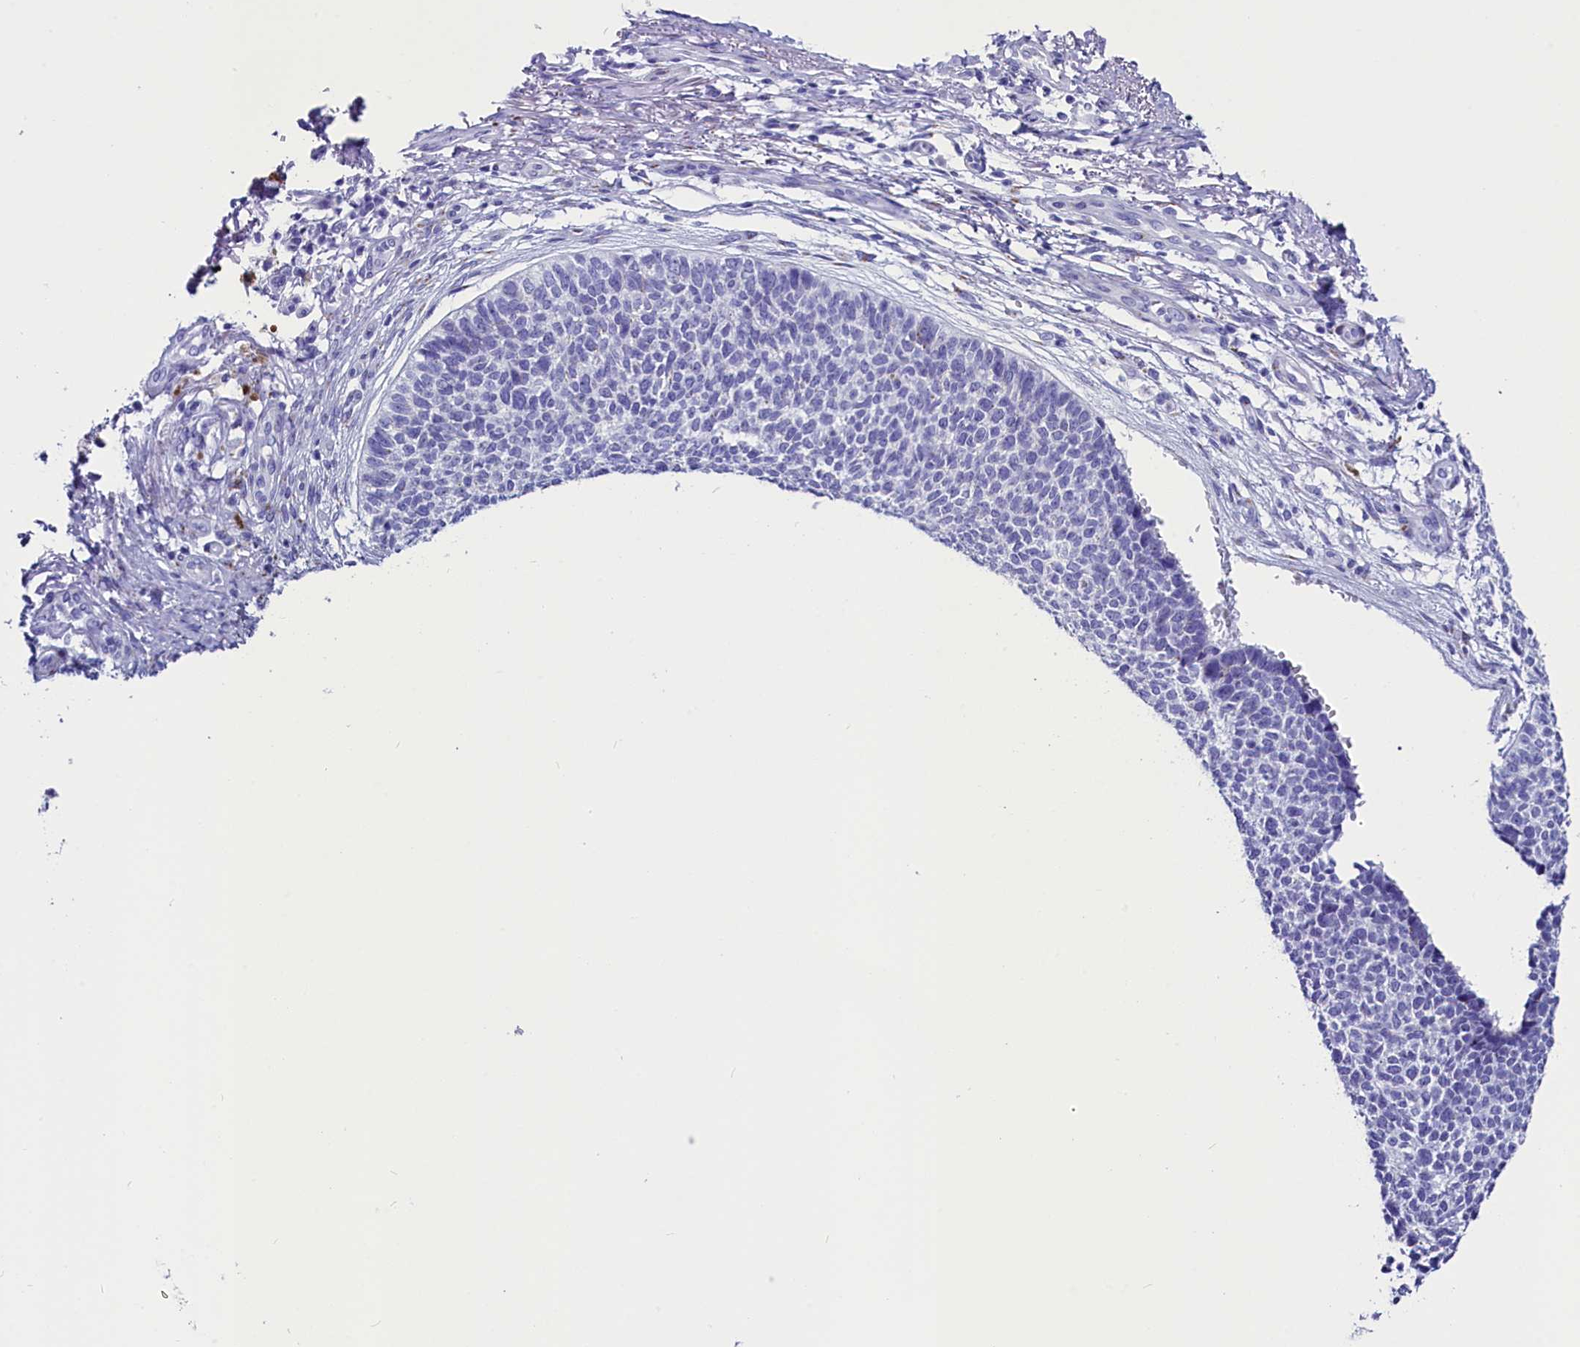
{"staining": {"intensity": "negative", "quantity": "none", "location": "none"}, "tissue": "skin cancer", "cell_type": "Tumor cells", "image_type": "cancer", "snomed": [{"axis": "morphology", "description": "Basal cell carcinoma"}, {"axis": "topography", "description": "Skin"}], "caption": "There is no significant staining in tumor cells of skin cancer. The staining is performed using DAB brown chromogen with nuclei counter-stained in using hematoxylin.", "gene": "AP3B2", "patient": {"sex": "female", "age": 84}}